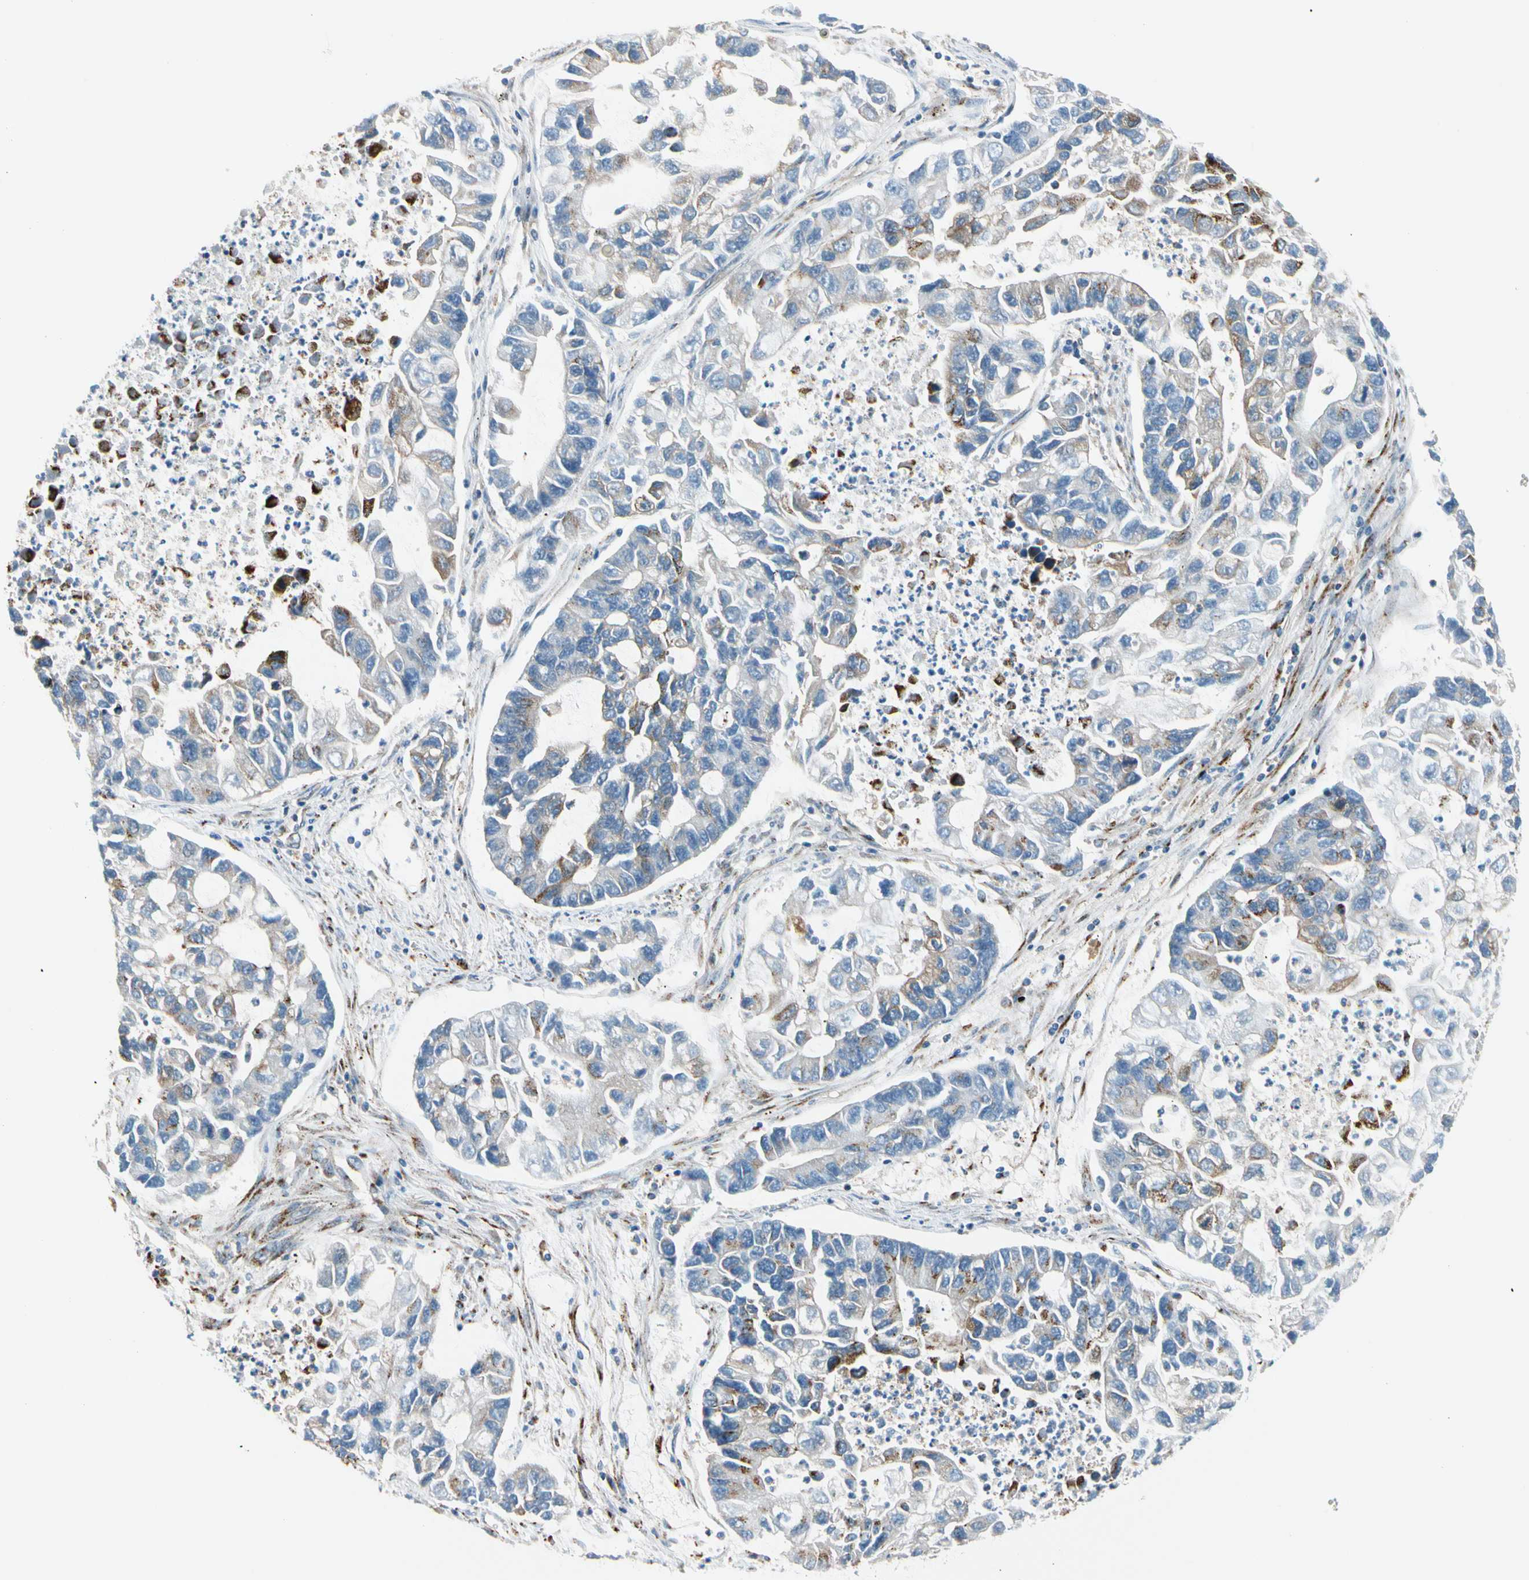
{"staining": {"intensity": "moderate", "quantity": "<25%", "location": "cytoplasmic/membranous"}, "tissue": "lung cancer", "cell_type": "Tumor cells", "image_type": "cancer", "snomed": [{"axis": "morphology", "description": "Adenocarcinoma, NOS"}, {"axis": "topography", "description": "Lung"}], "caption": "Immunohistochemistry of lung cancer demonstrates low levels of moderate cytoplasmic/membranous expression in approximately <25% of tumor cells.", "gene": "NUCB1", "patient": {"sex": "female", "age": 51}}